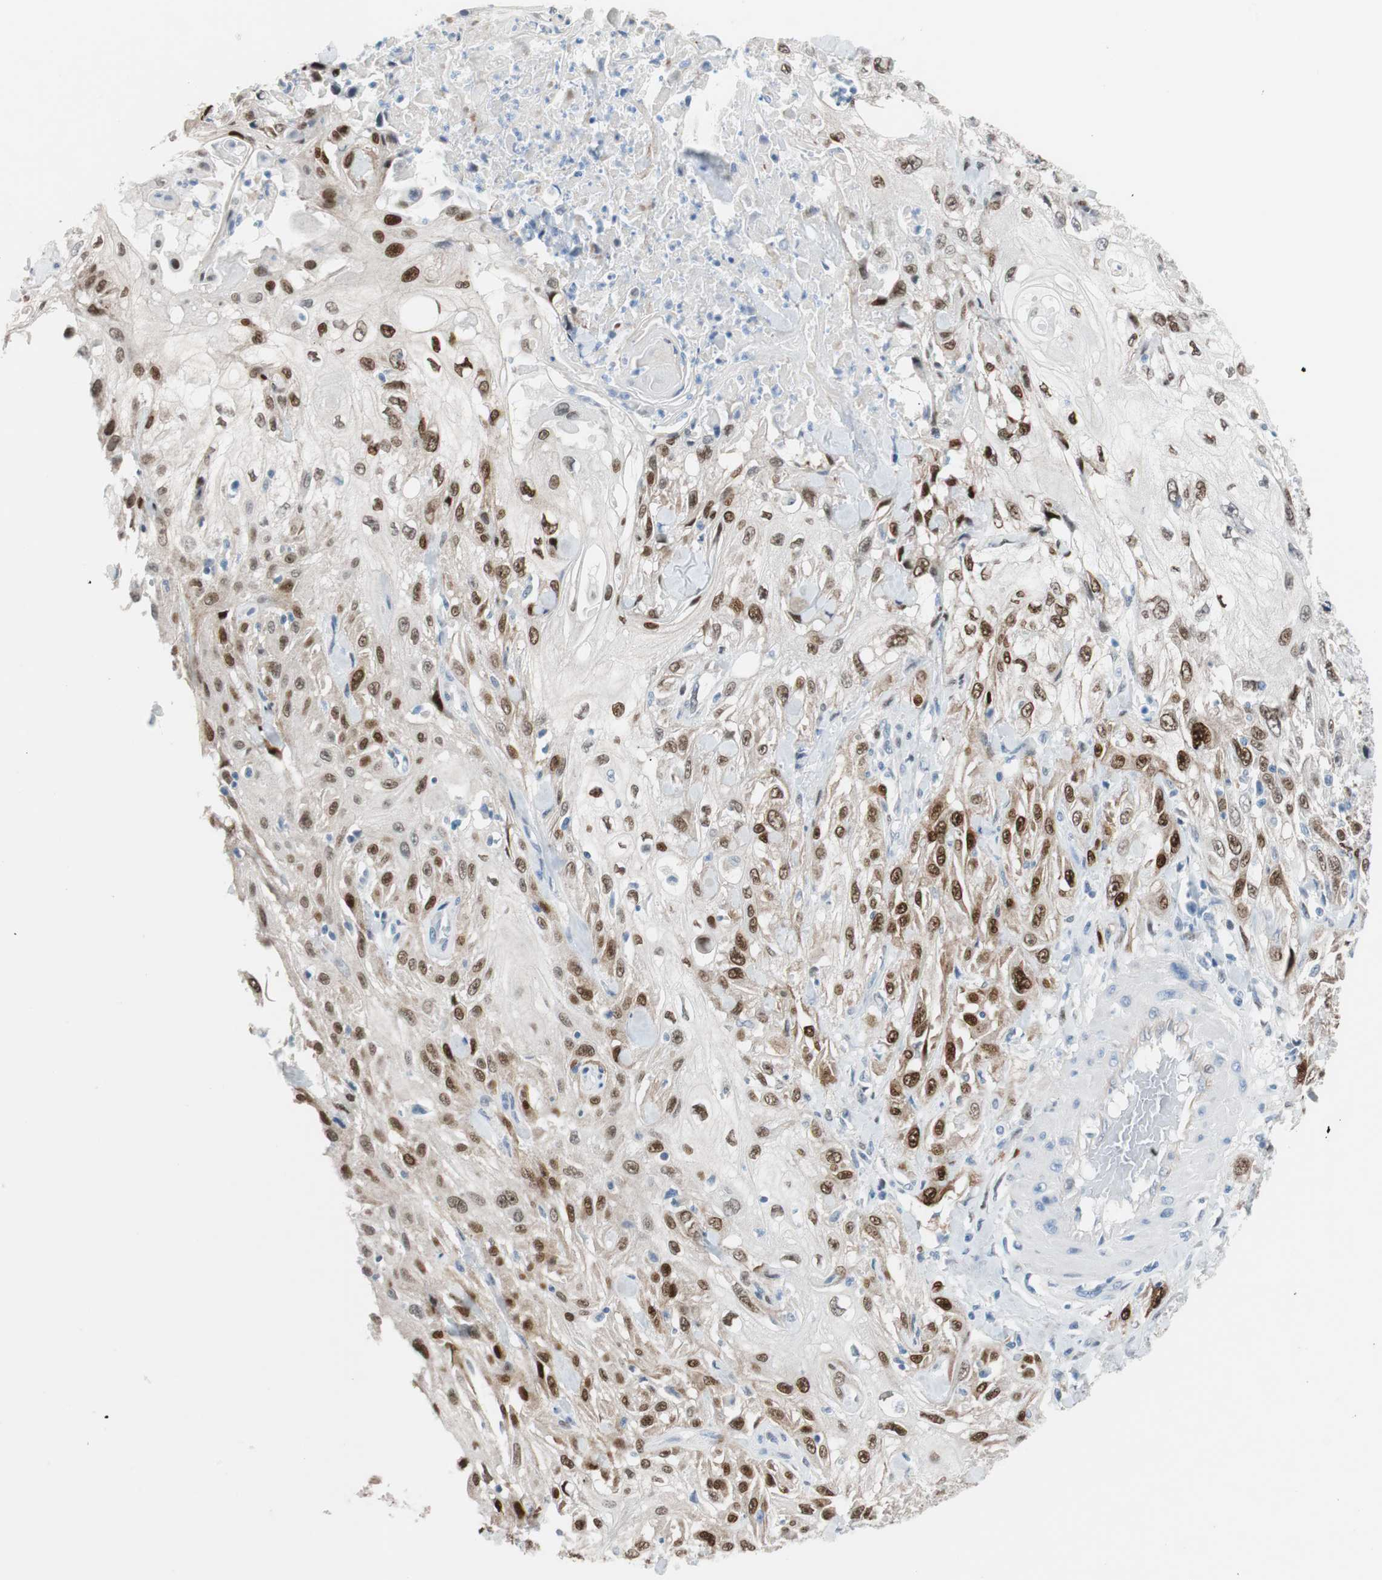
{"staining": {"intensity": "strong", "quantity": ">75%", "location": "nuclear"}, "tissue": "skin cancer", "cell_type": "Tumor cells", "image_type": "cancer", "snomed": [{"axis": "morphology", "description": "Squamous cell carcinoma, NOS"}, {"axis": "morphology", "description": "Squamous cell carcinoma, metastatic, NOS"}, {"axis": "topography", "description": "Skin"}, {"axis": "topography", "description": "Lymph node"}], "caption": "A photomicrograph of skin cancer stained for a protein shows strong nuclear brown staining in tumor cells. Using DAB (3,3'-diaminobenzidine) (brown) and hematoxylin (blue) stains, captured at high magnification using brightfield microscopy.", "gene": "FOSL1", "patient": {"sex": "male", "age": 75}}